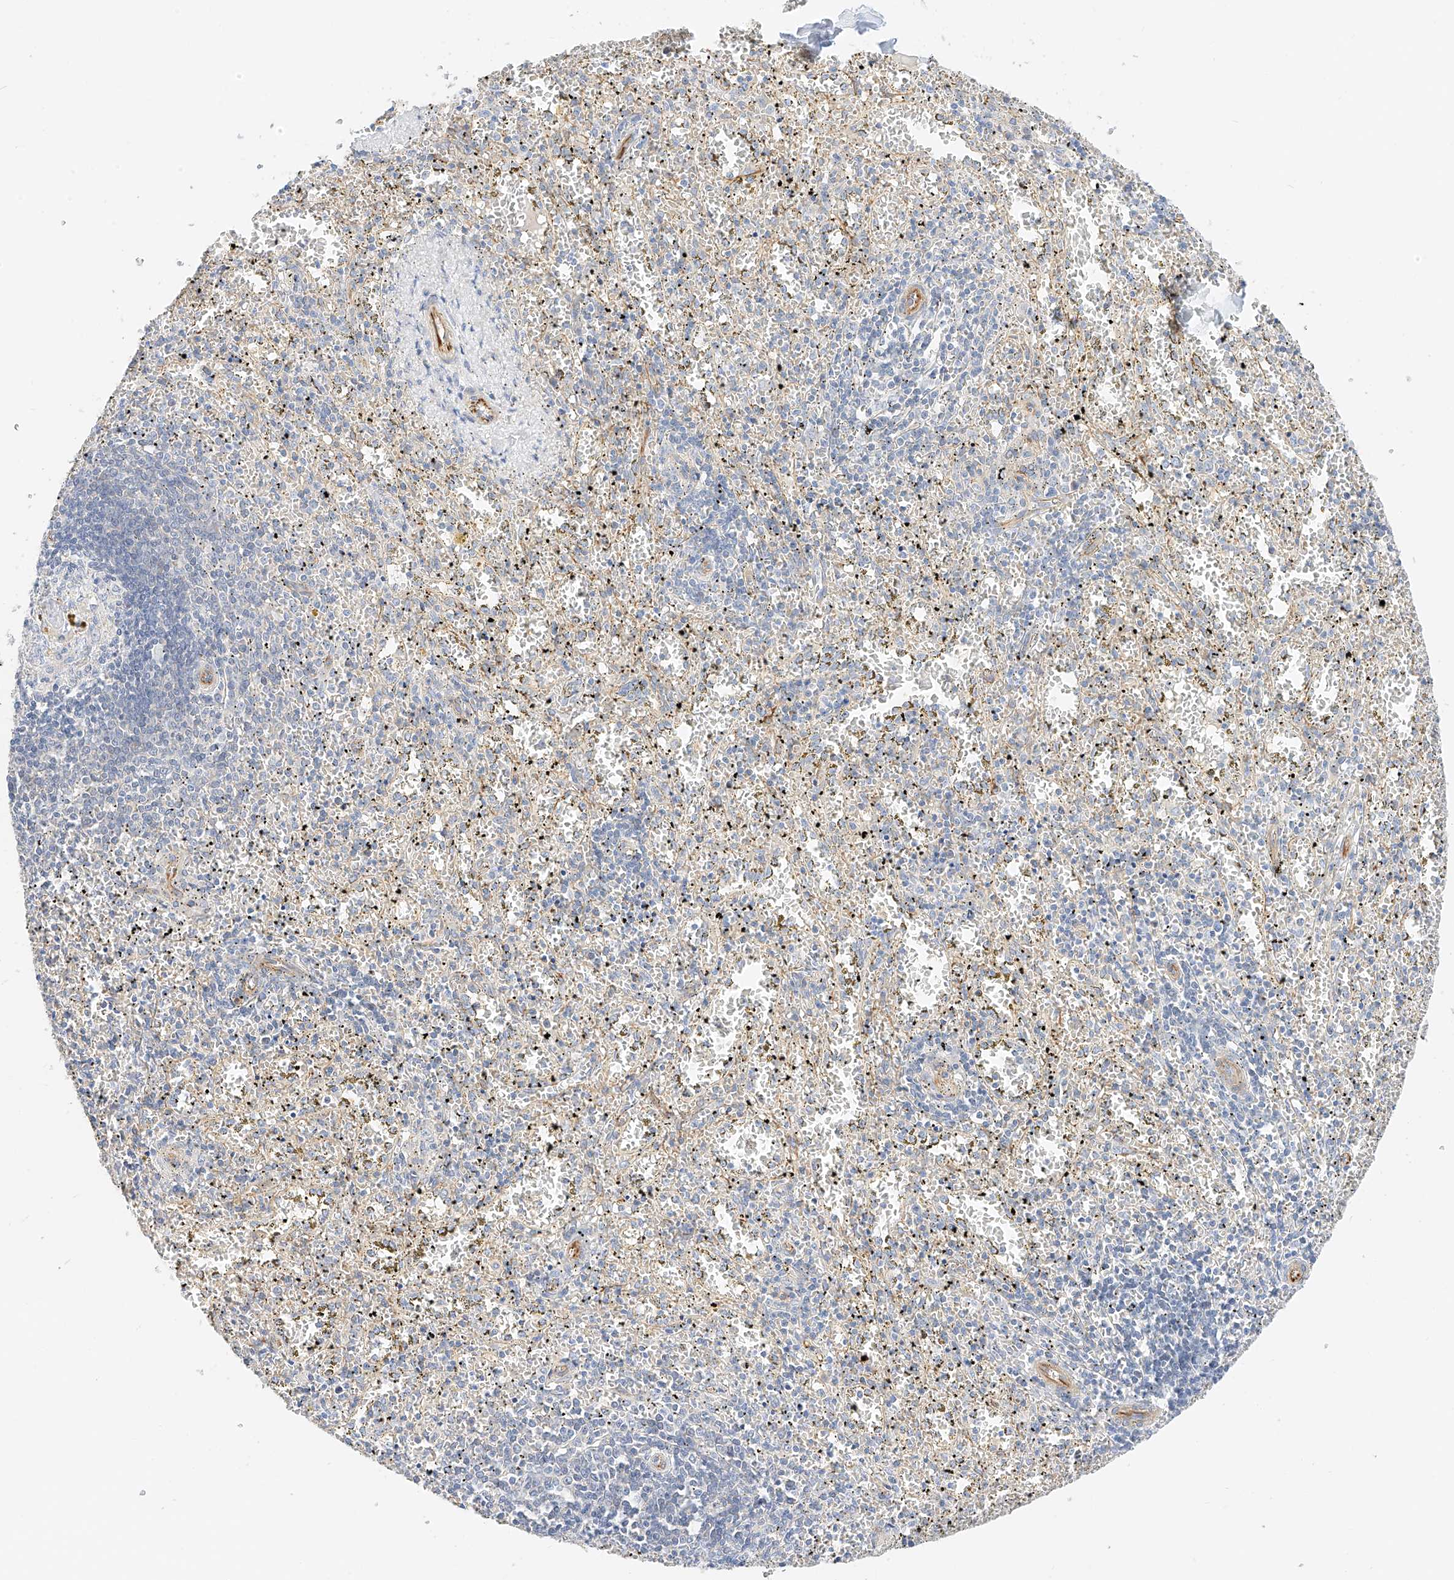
{"staining": {"intensity": "negative", "quantity": "none", "location": "none"}, "tissue": "spleen", "cell_type": "Cells in red pulp", "image_type": "normal", "snomed": [{"axis": "morphology", "description": "Normal tissue, NOS"}, {"axis": "topography", "description": "Spleen"}], "caption": "A photomicrograph of spleen stained for a protein displays no brown staining in cells in red pulp.", "gene": "CDCP2", "patient": {"sex": "male", "age": 11}}